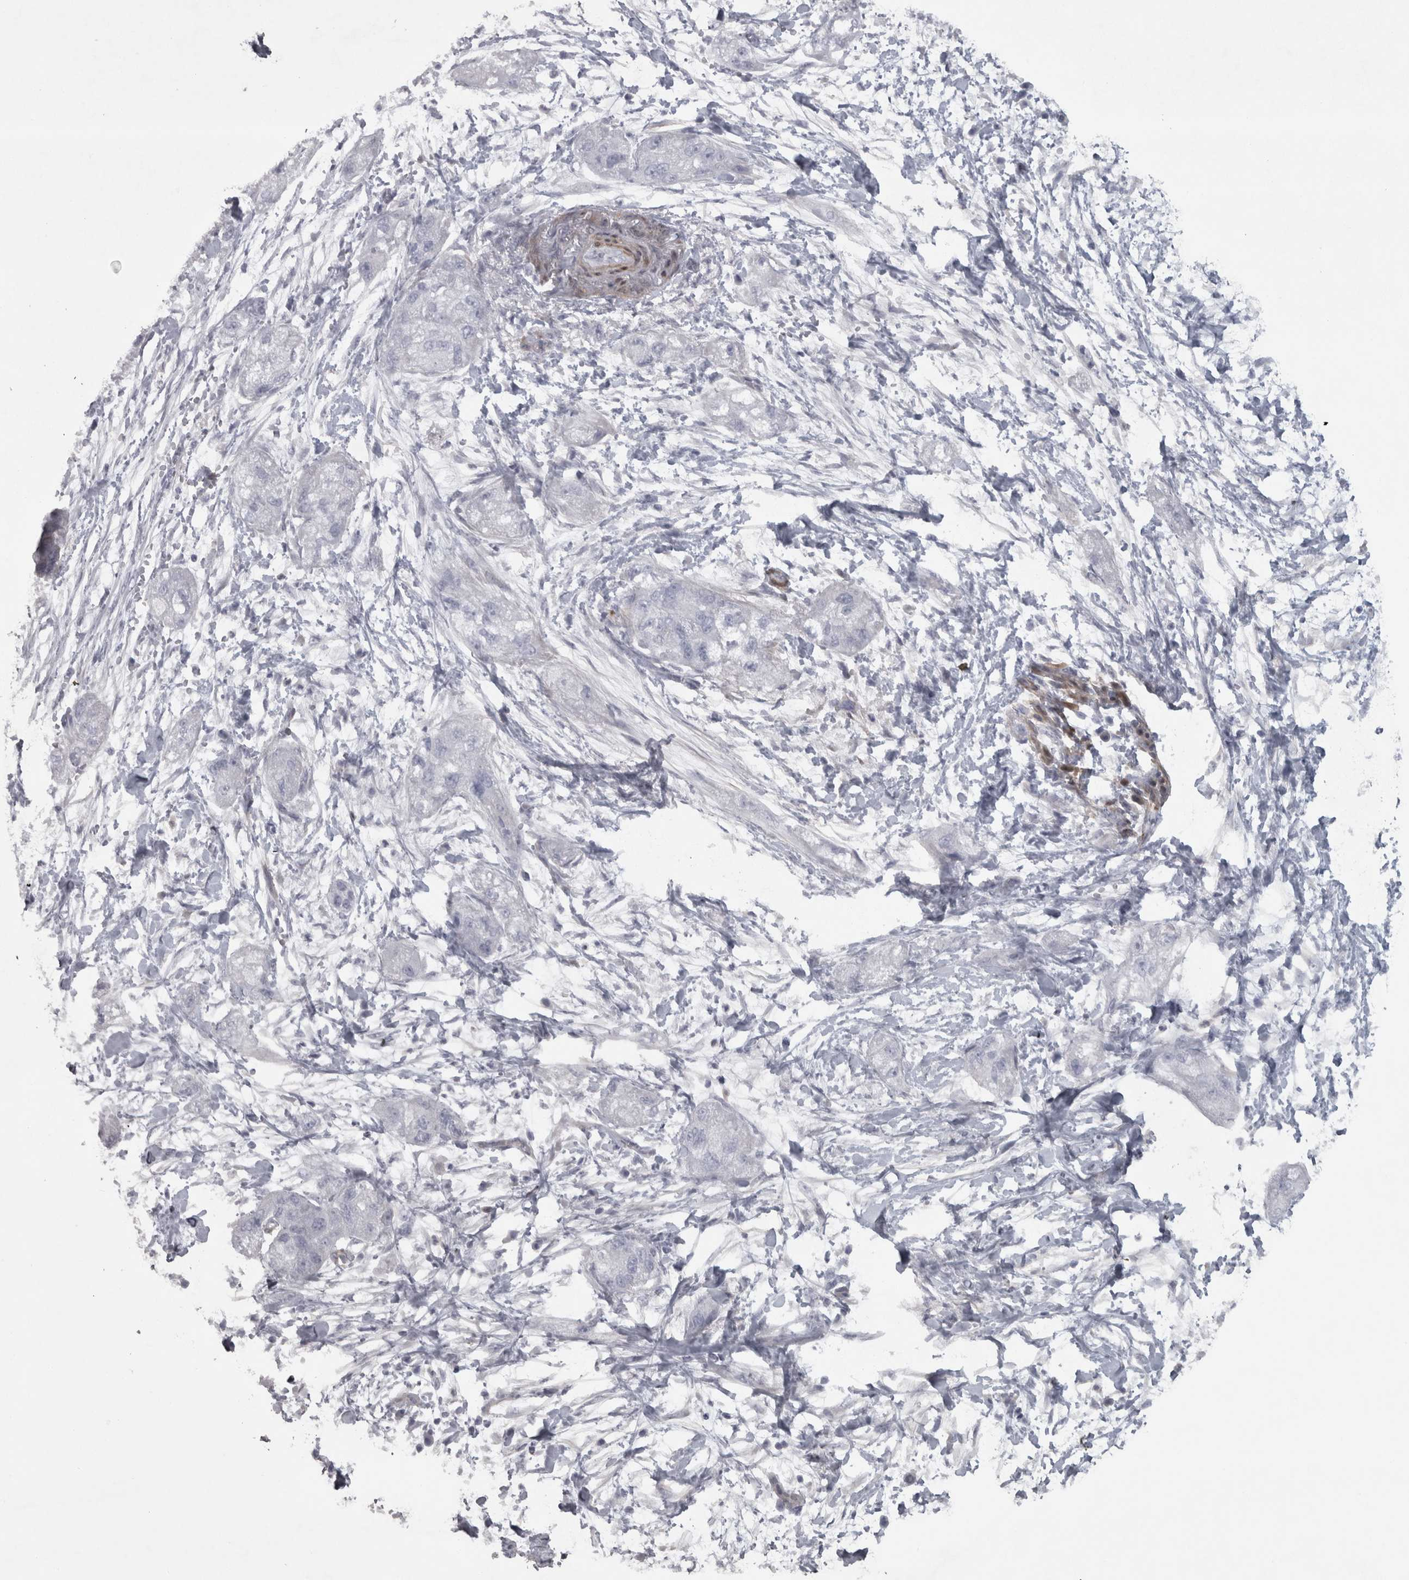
{"staining": {"intensity": "negative", "quantity": "none", "location": "none"}, "tissue": "pancreatic cancer", "cell_type": "Tumor cells", "image_type": "cancer", "snomed": [{"axis": "morphology", "description": "Adenocarcinoma, NOS"}, {"axis": "topography", "description": "Pancreas"}], "caption": "Tumor cells are negative for brown protein staining in pancreatic cancer.", "gene": "PPP1R12B", "patient": {"sex": "female", "age": 78}}